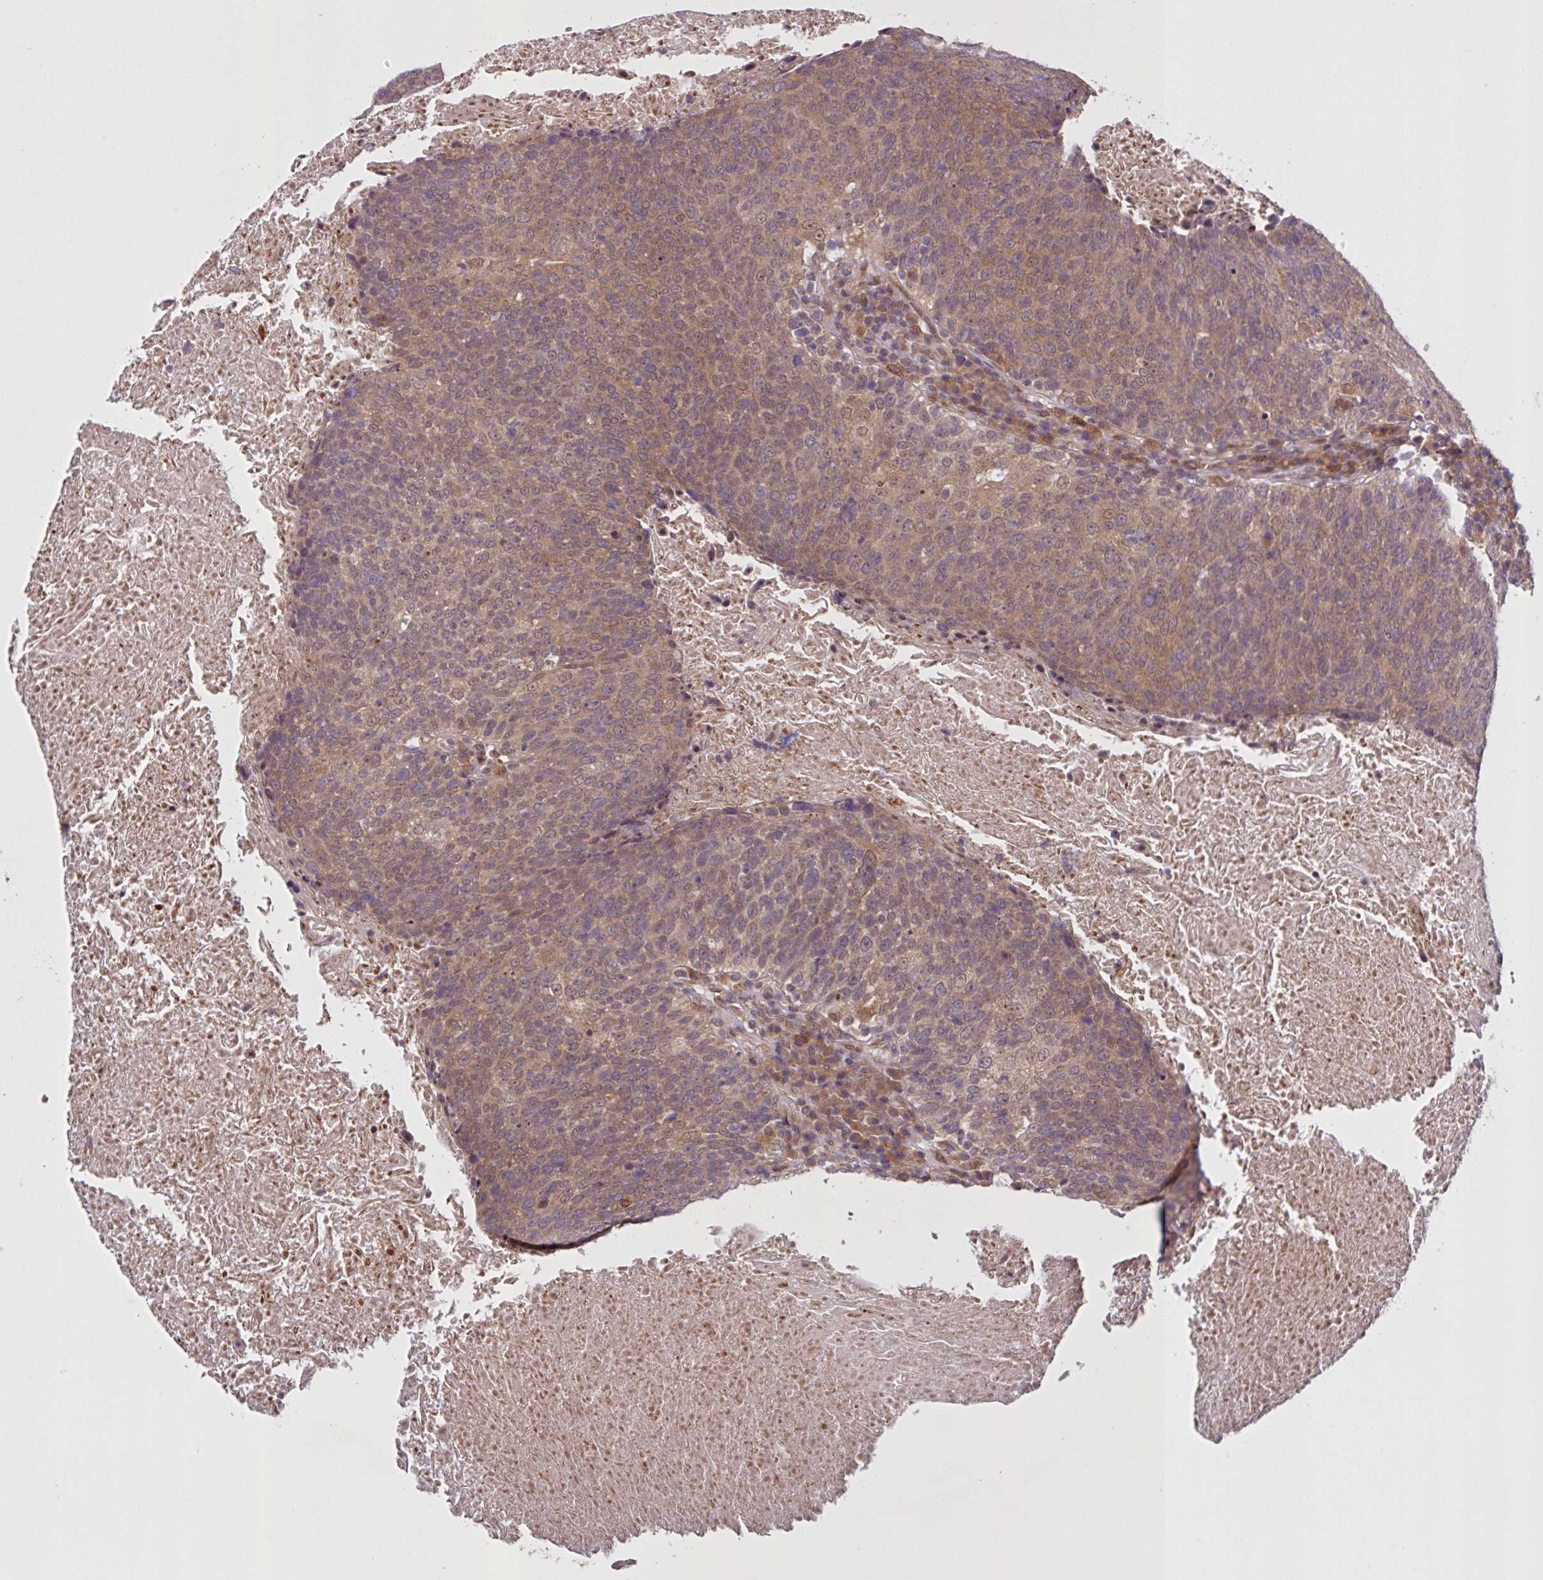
{"staining": {"intensity": "moderate", "quantity": ">75%", "location": "cytoplasmic/membranous,nuclear"}, "tissue": "head and neck cancer", "cell_type": "Tumor cells", "image_type": "cancer", "snomed": [{"axis": "morphology", "description": "Squamous cell carcinoma, NOS"}, {"axis": "morphology", "description": "Squamous cell carcinoma, metastatic, NOS"}, {"axis": "topography", "description": "Lymph node"}, {"axis": "topography", "description": "Head-Neck"}], "caption": "Head and neck cancer (metastatic squamous cell carcinoma) tissue shows moderate cytoplasmic/membranous and nuclear staining in approximately >75% of tumor cells The staining is performed using DAB brown chromogen to label protein expression. The nuclei are counter-stained blue using hematoxylin.", "gene": "CAMLG", "patient": {"sex": "male", "age": 62}}